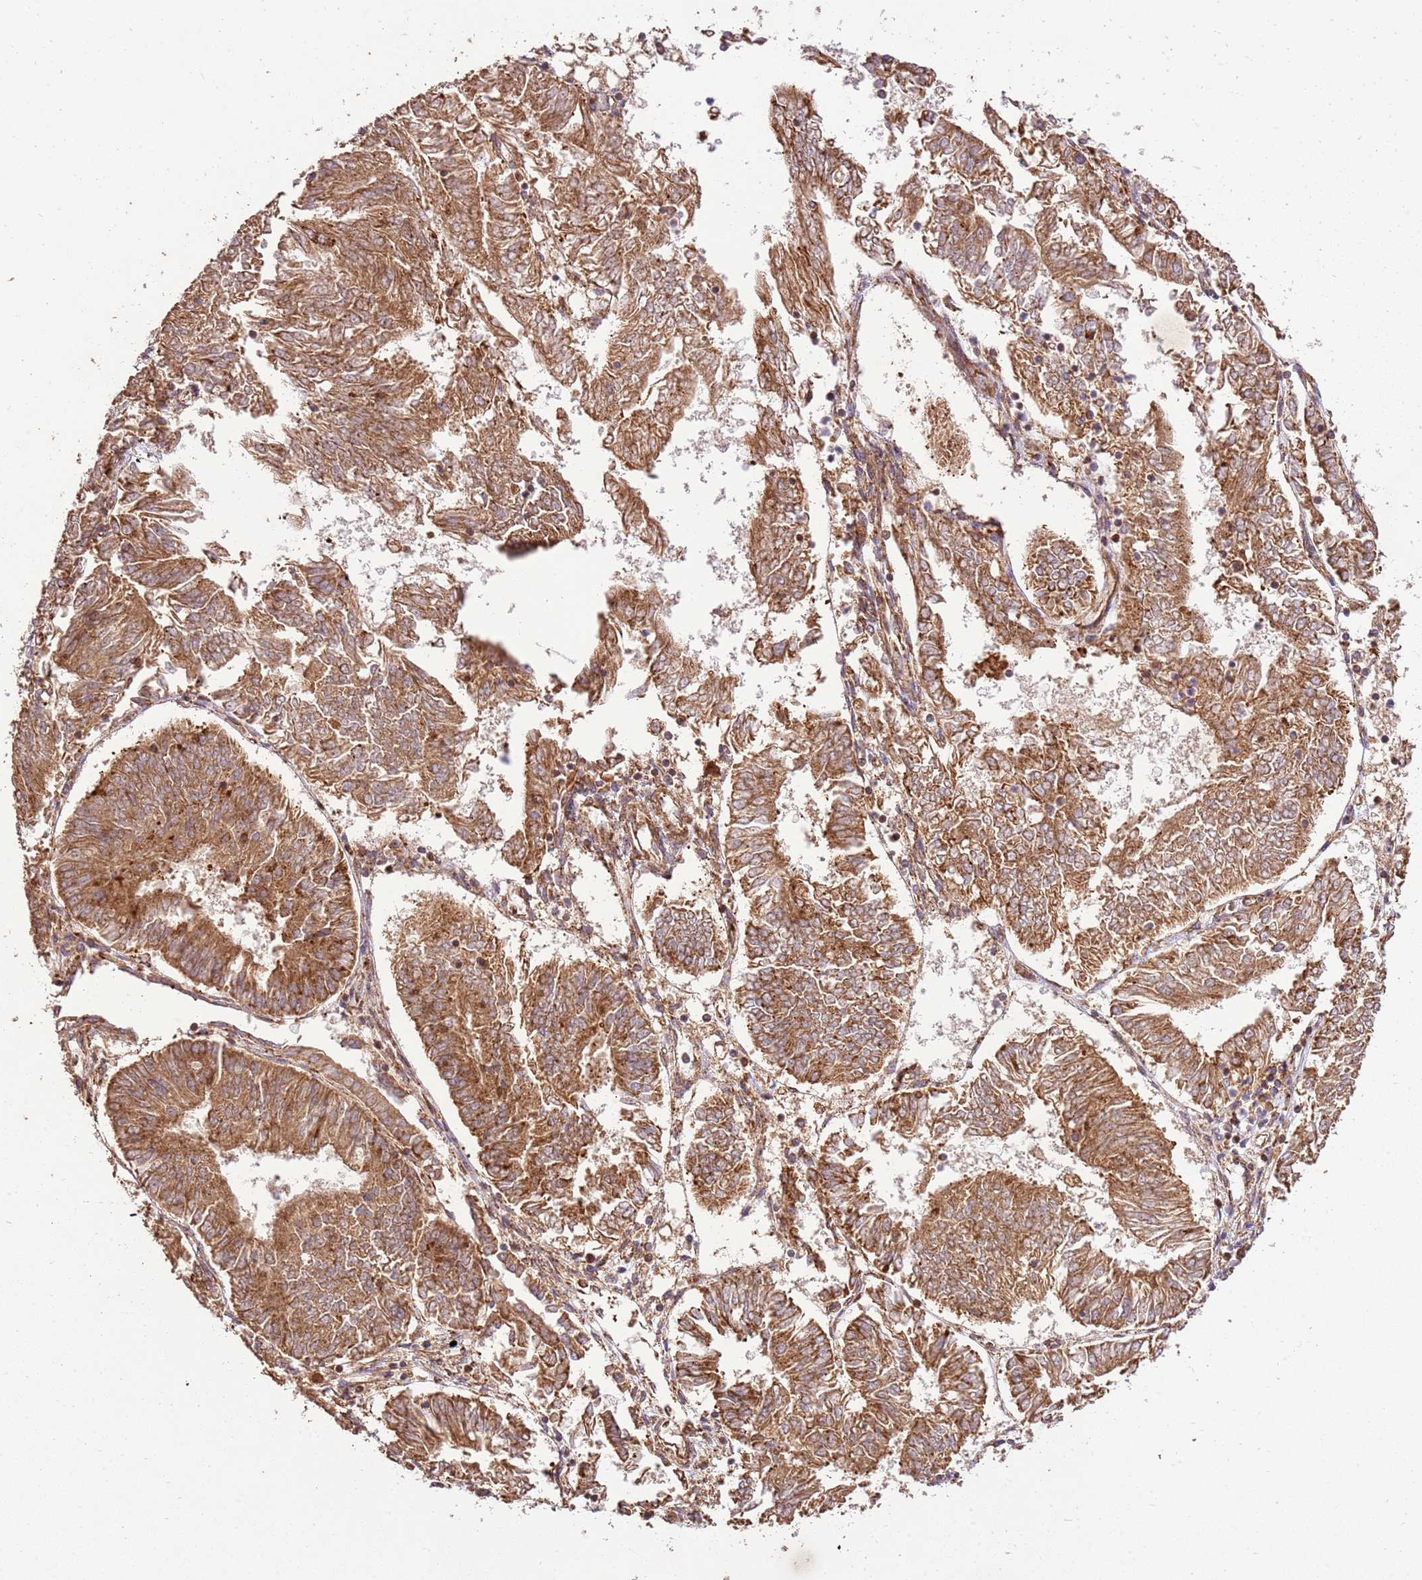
{"staining": {"intensity": "strong", "quantity": ">75%", "location": "cytoplasmic/membranous"}, "tissue": "endometrial cancer", "cell_type": "Tumor cells", "image_type": "cancer", "snomed": [{"axis": "morphology", "description": "Adenocarcinoma, NOS"}, {"axis": "topography", "description": "Endometrium"}], "caption": "A histopathology image of adenocarcinoma (endometrial) stained for a protein demonstrates strong cytoplasmic/membranous brown staining in tumor cells.", "gene": "SPATA2L", "patient": {"sex": "female", "age": 58}}